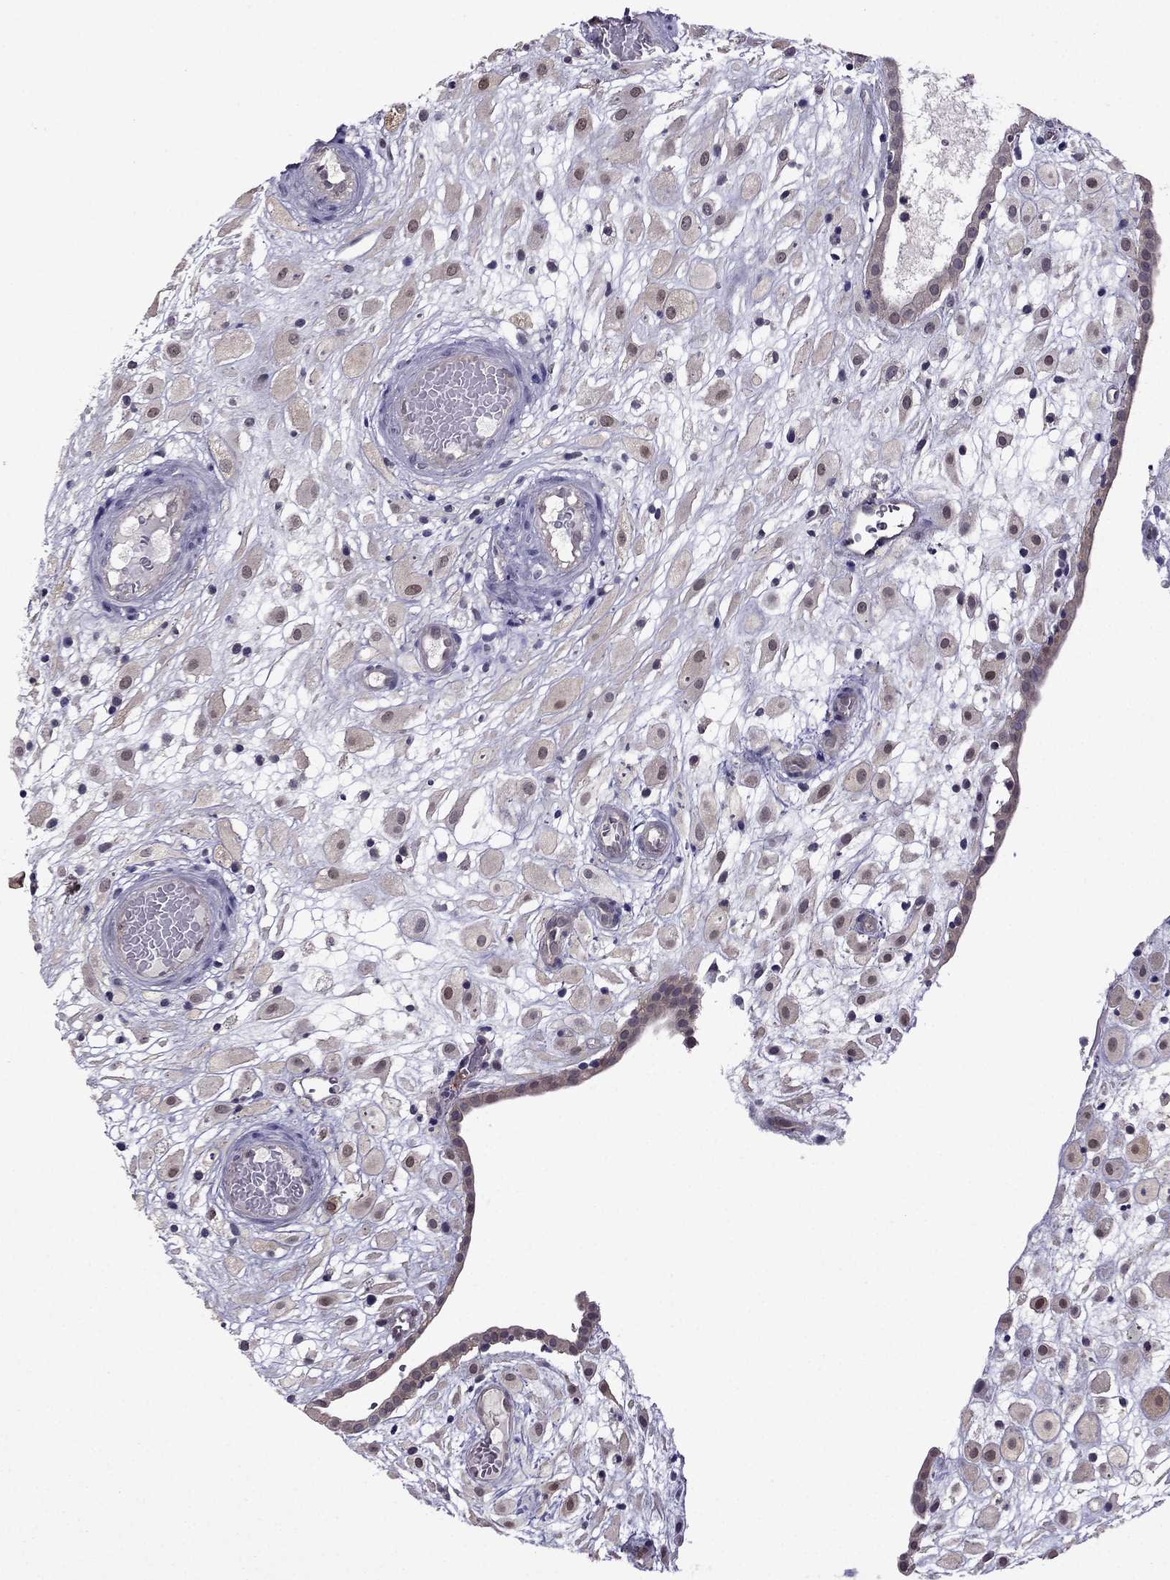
{"staining": {"intensity": "weak", "quantity": "25%-75%", "location": "nuclear"}, "tissue": "placenta", "cell_type": "Decidual cells", "image_type": "normal", "snomed": [{"axis": "morphology", "description": "Normal tissue, NOS"}, {"axis": "topography", "description": "Placenta"}], "caption": "A brown stain shows weak nuclear positivity of a protein in decidual cells of benign human placenta.", "gene": "CDK5", "patient": {"sex": "female", "age": 24}}